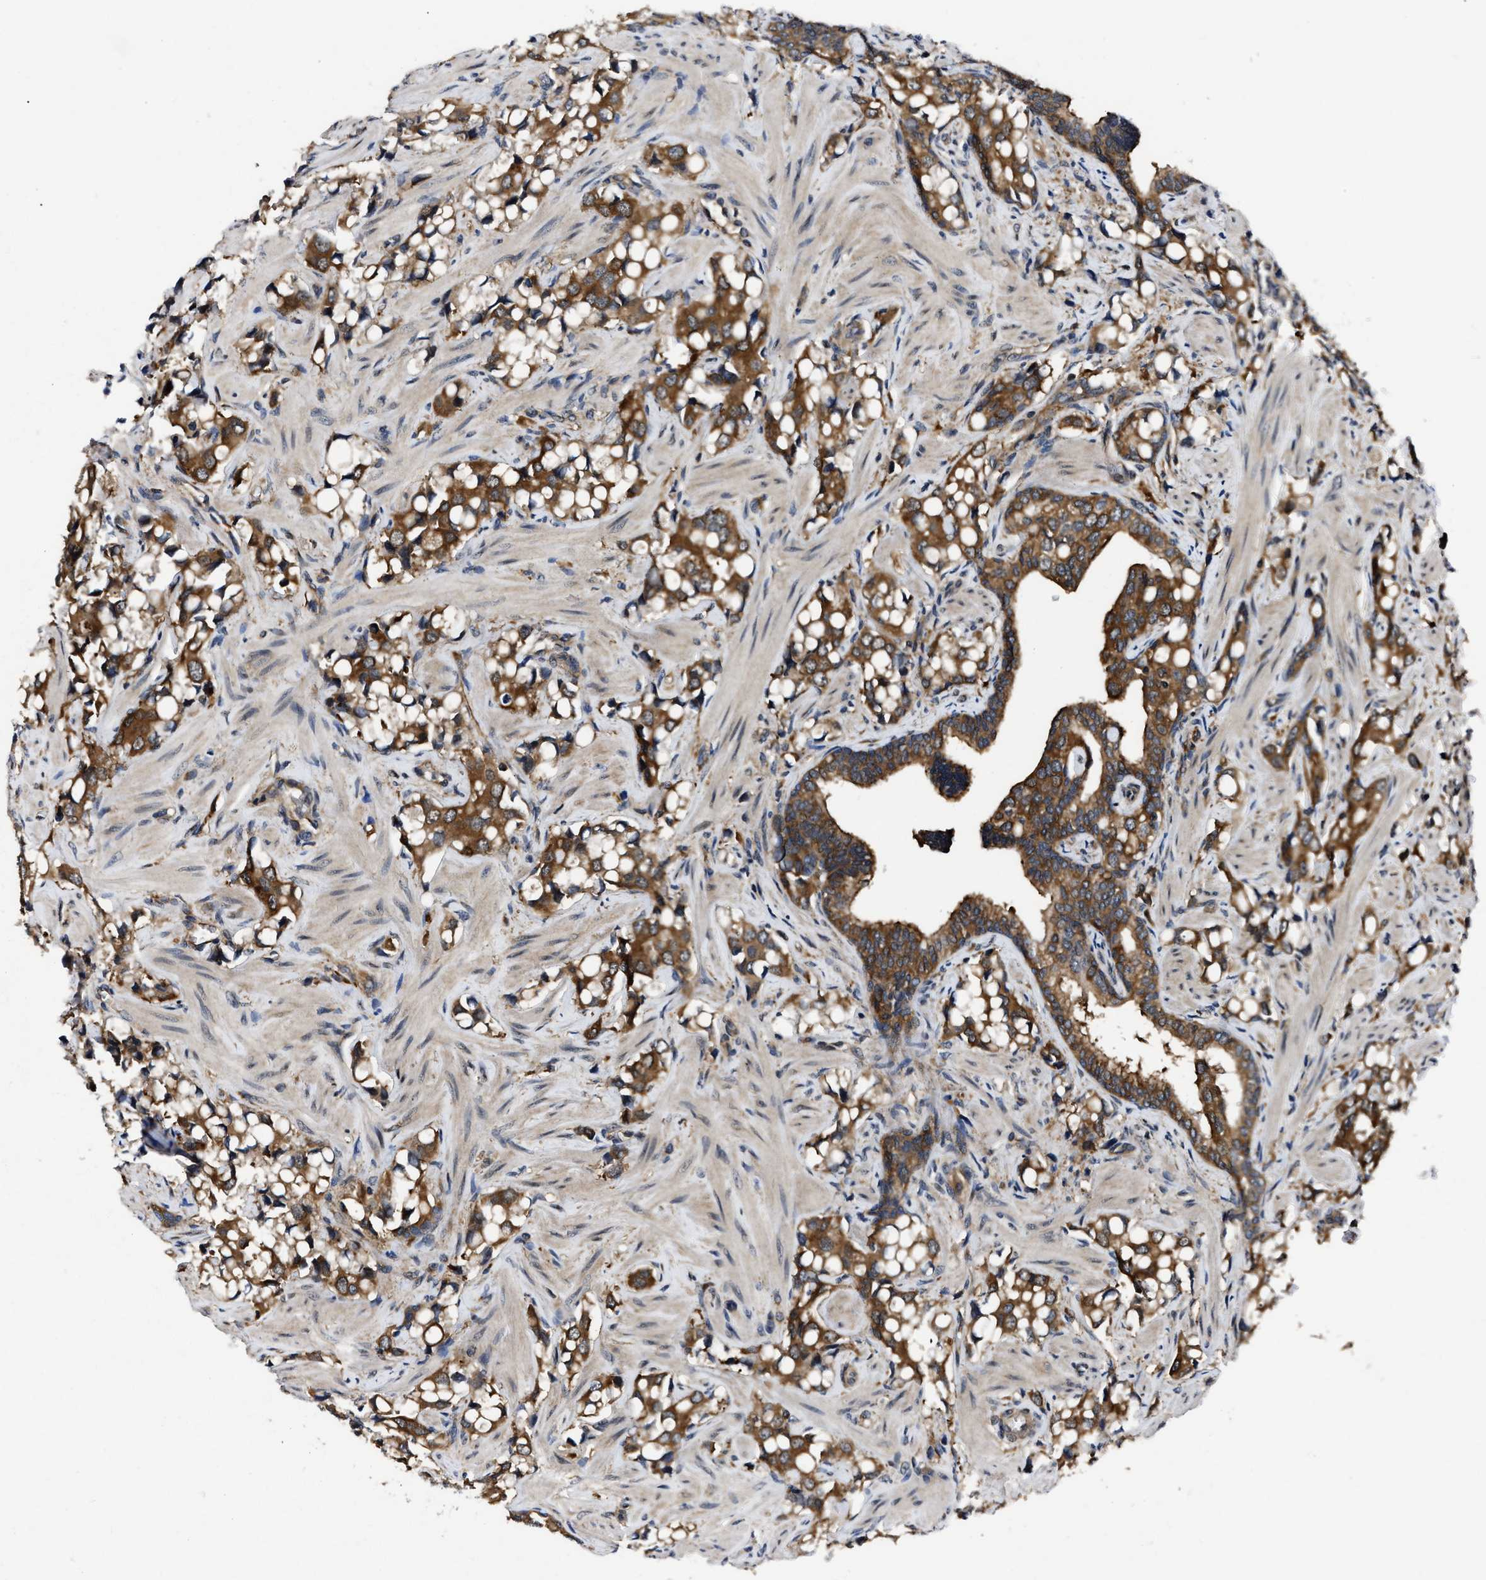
{"staining": {"intensity": "strong", "quantity": ">75%", "location": "cytoplasmic/membranous"}, "tissue": "prostate cancer", "cell_type": "Tumor cells", "image_type": "cancer", "snomed": [{"axis": "morphology", "description": "Adenocarcinoma, High grade"}, {"axis": "topography", "description": "Prostate"}], "caption": "Immunohistochemical staining of human prostate adenocarcinoma (high-grade) exhibits strong cytoplasmic/membranous protein expression in about >75% of tumor cells. (Brightfield microscopy of DAB IHC at high magnification).", "gene": "GET4", "patient": {"sex": "male", "age": 52}}